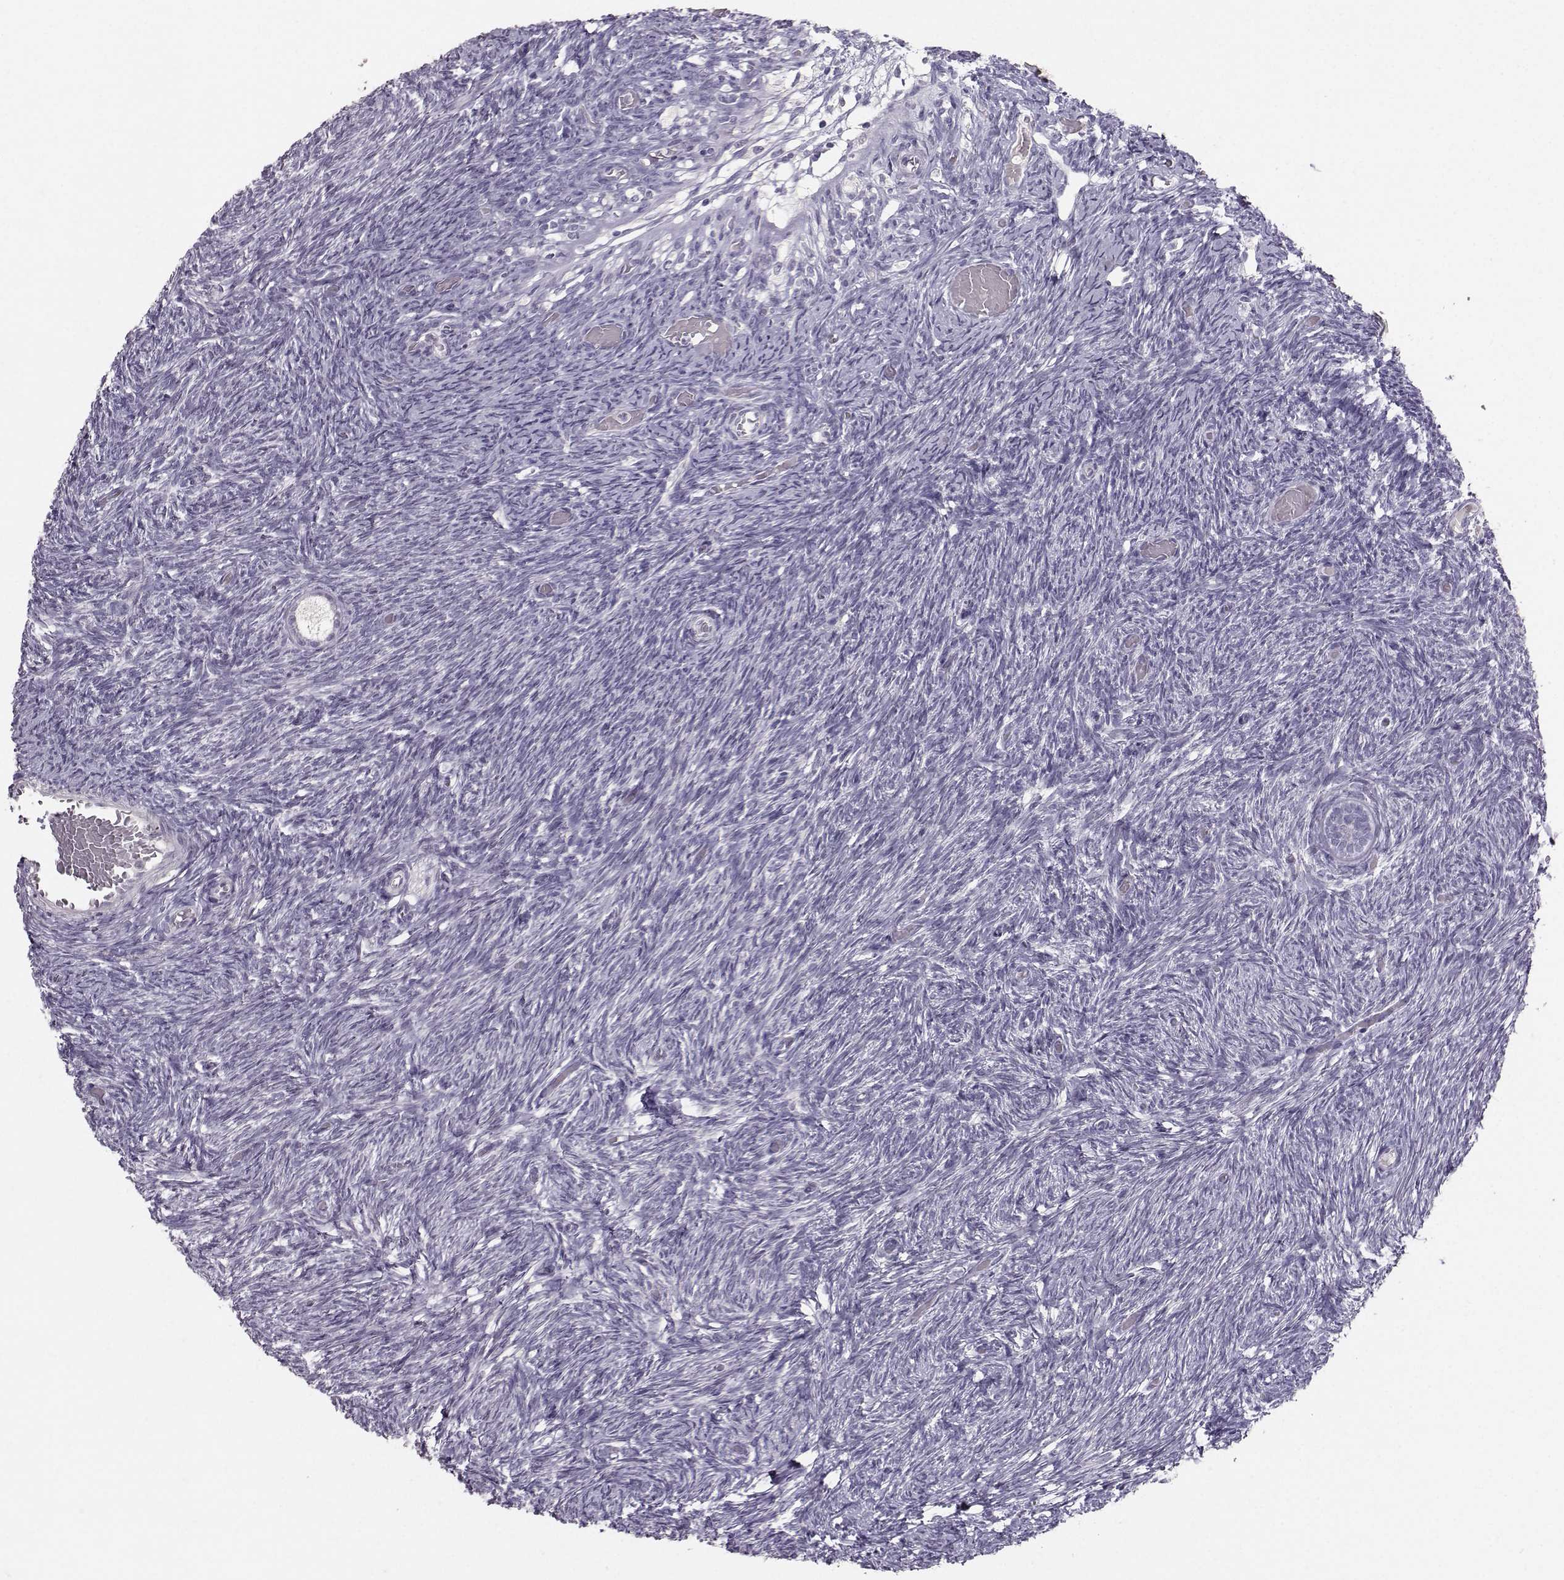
{"staining": {"intensity": "negative", "quantity": "none", "location": "none"}, "tissue": "ovary", "cell_type": "Follicle cells", "image_type": "normal", "snomed": [{"axis": "morphology", "description": "Normal tissue, NOS"}, {"axis": "topography", "description": "Ovary"}], "caption": "This is a image of immunohistochemistry staining of benign ovary, which shows no positivity in follicle cells. The staining is performed using DAB (3,3'-diaminobenzidine) brown chromogen with nuclei counter-stained in using hematoxylin.", "gene": "PKP2", "patient": {"sex": "female", "age": 39}}